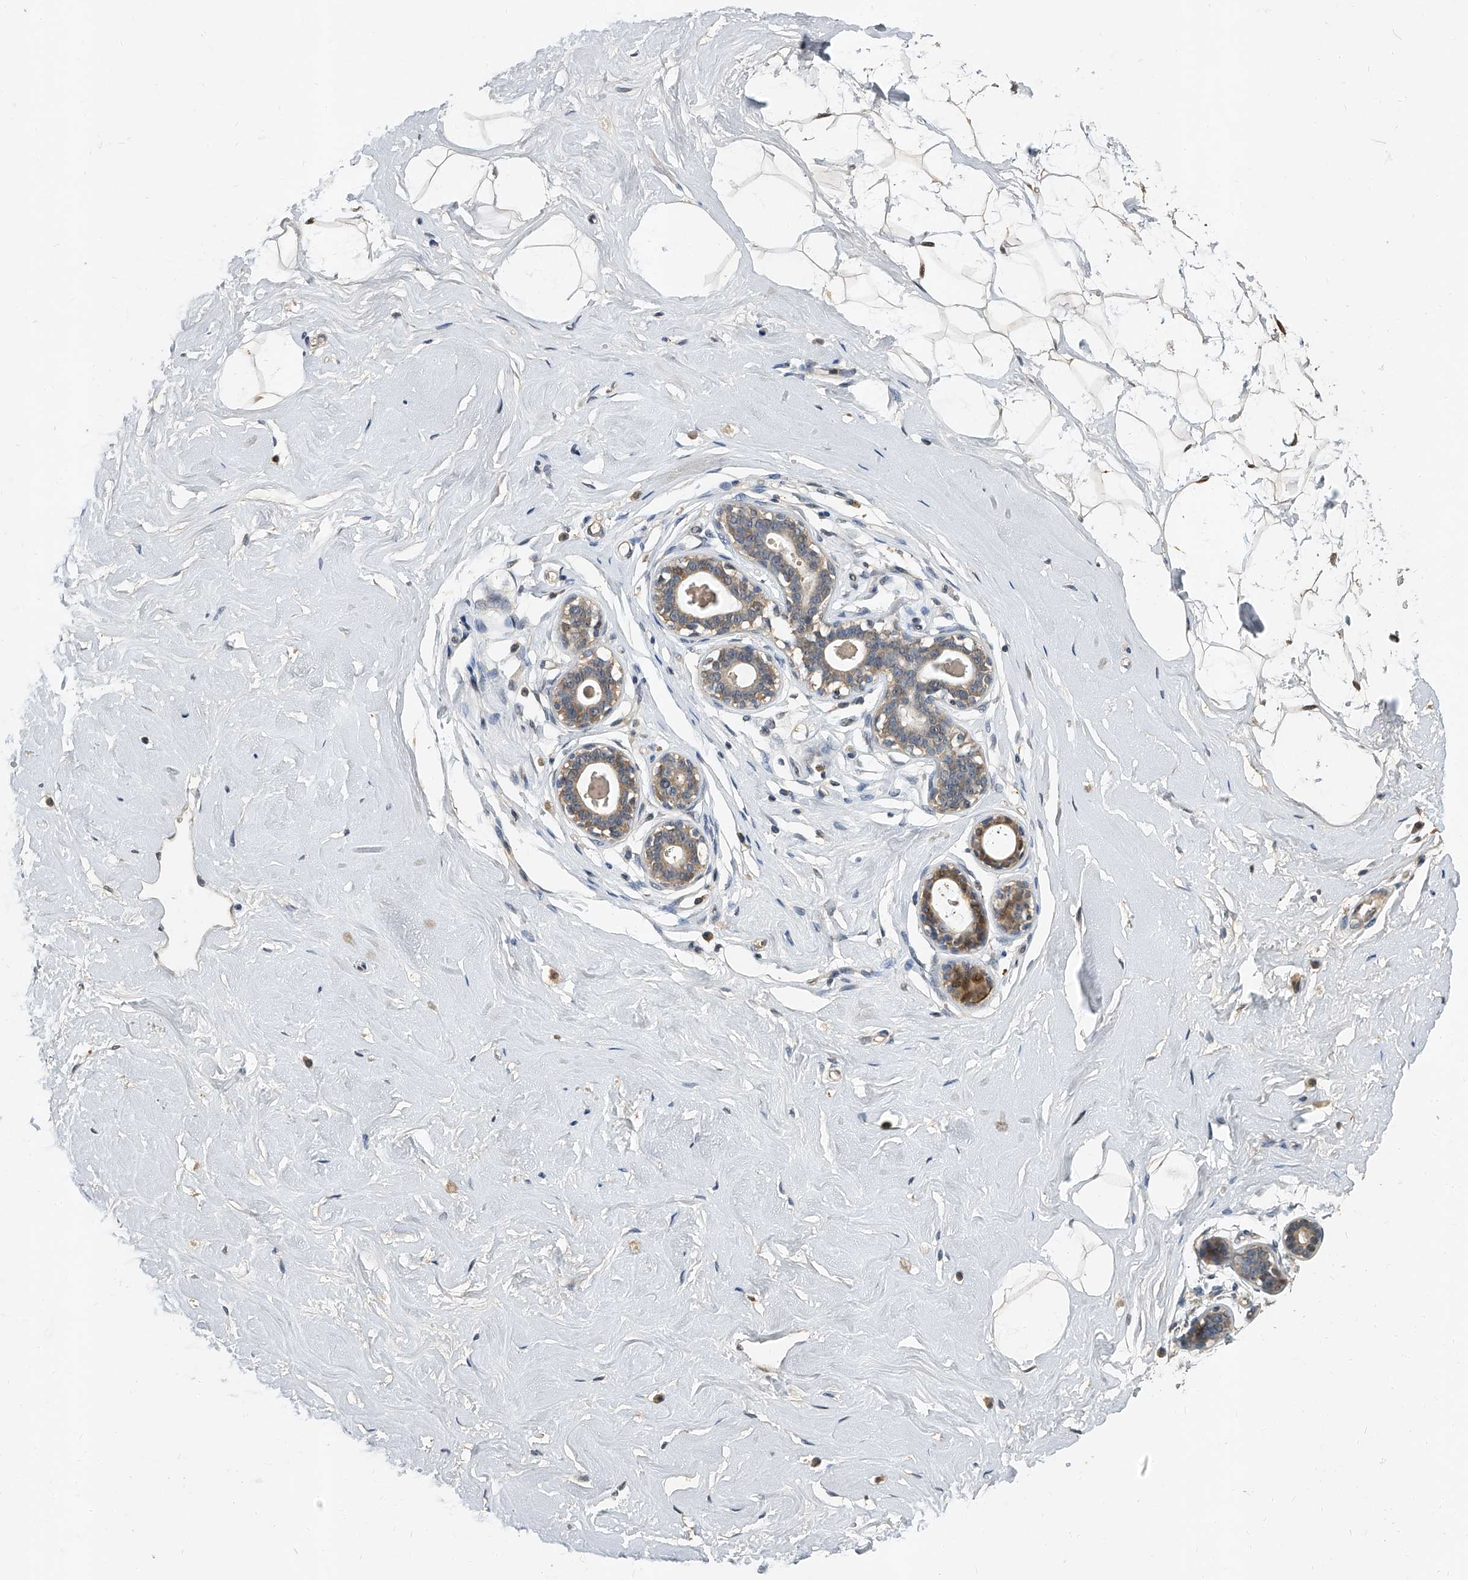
{"staining": {"intensity": "moderate", "quantity": "<25%", "location": "cytoplasmic/membranous"}, "tissue": "breast", "cell_type": "Adipocytes", "image_type": "normal", "snomed": [{"axis": "morphology", "description": "Normal tissue, NOS"}, {"axis": "morphology", "description": "Adenoma, NOS"}, {"axis": "topography", "description": "Breast"}], "caption": "This micrograph demonstrates immunohistochemistry staining of benign breast, with low moderate cytoplasmic/membranous positivity in about <25% of adipocytes.", "gene": "JAG2", "patient": {"sex": "female", "age": 23}}